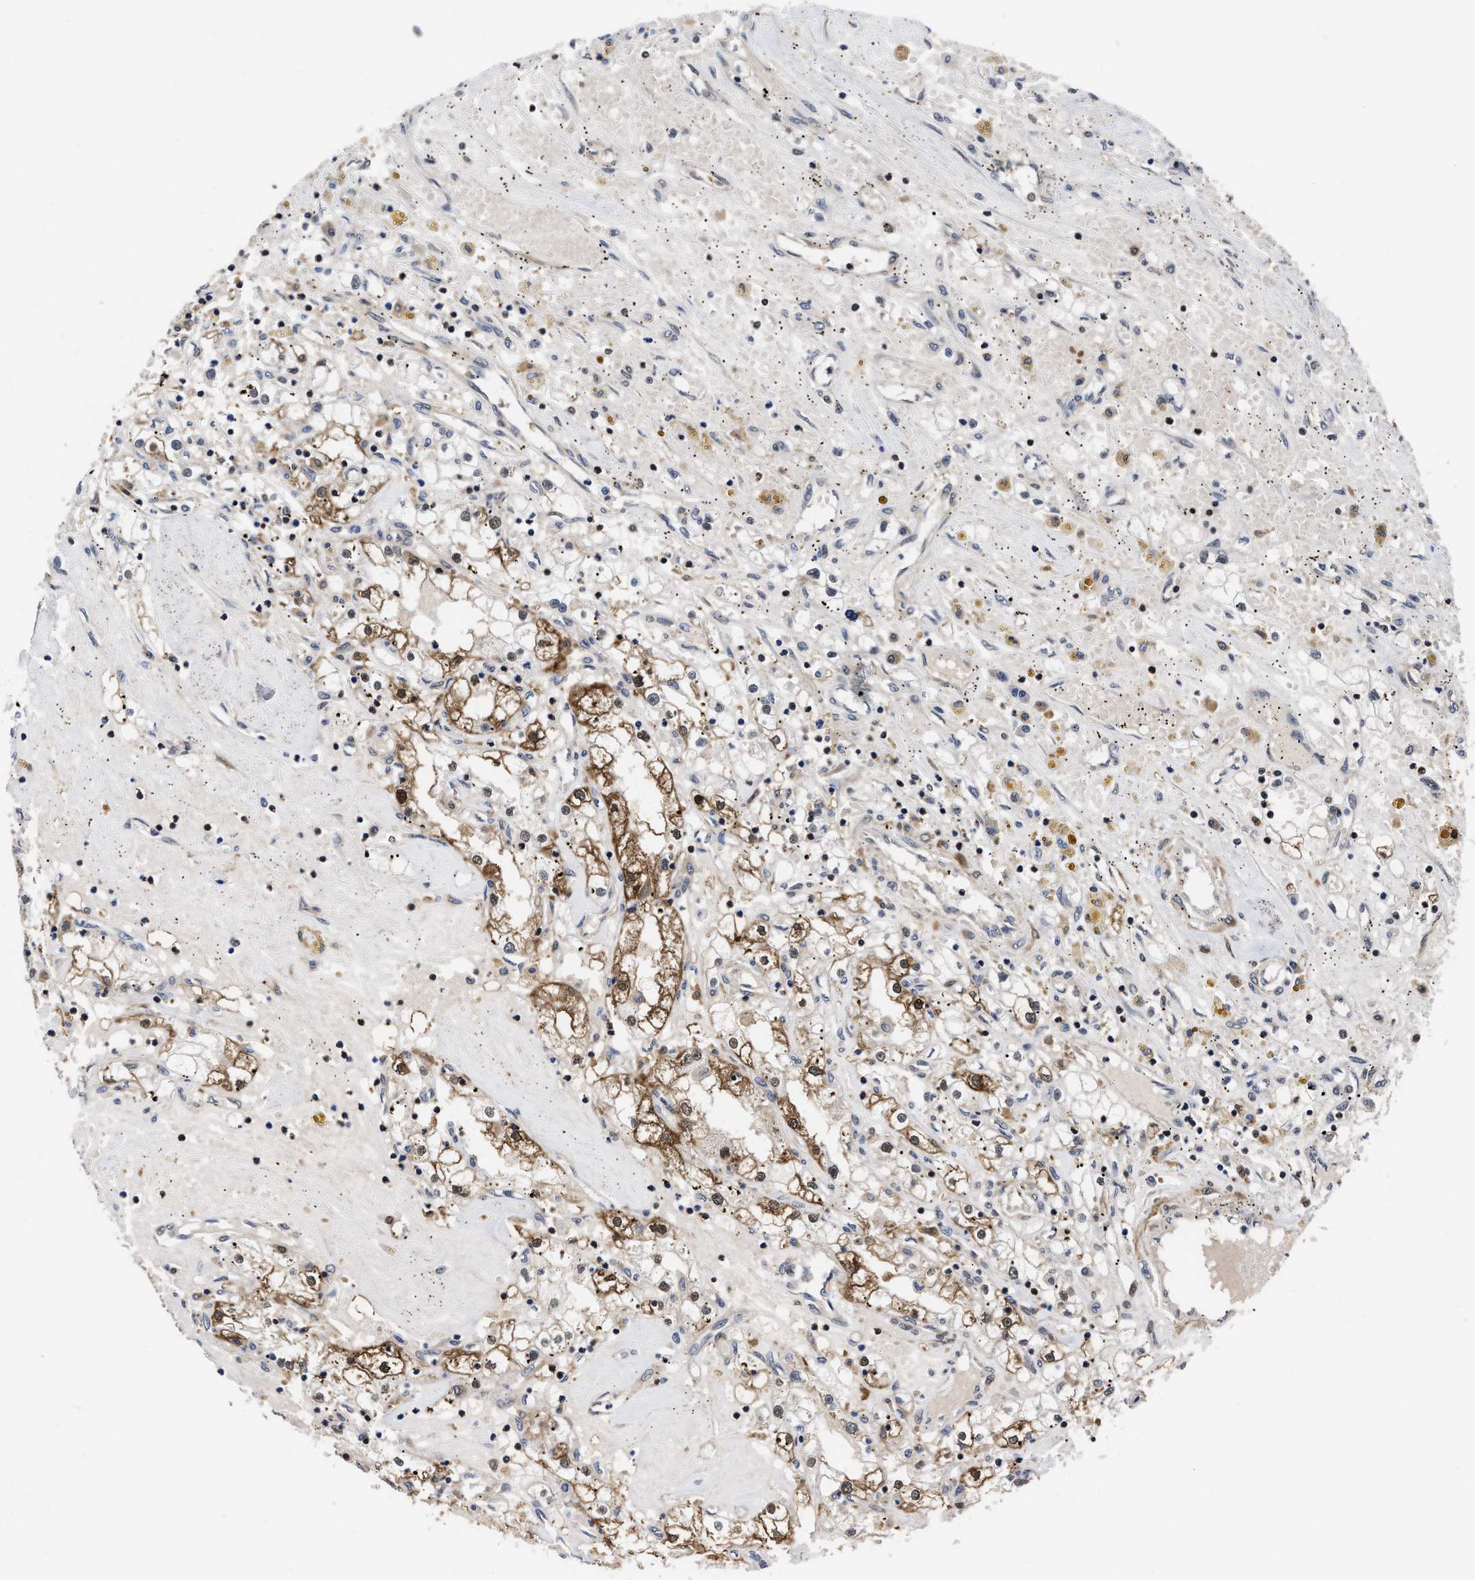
{"staining": {"intensity": "moderate", "quantity": ">75%", "location": "cytoplasmic/membranous"}, "tissue": "renal cancer", "cell_type": "Tumor cells", "image_type": "cancer", "snomed": [{"axis": "morphology", "description": "Adenocarcinoma, NOS"}, {"axis": "topography", "description": "Kidney"}], "caption": "This photomicrograph demonstrates immunohistochemistry staining of renal cancer, with medium moderate cytoplasmic/membranous staining in about >75% of tumor cells.", "gene": "KIF12", "patient": {"sex": "male", "age": 56}}